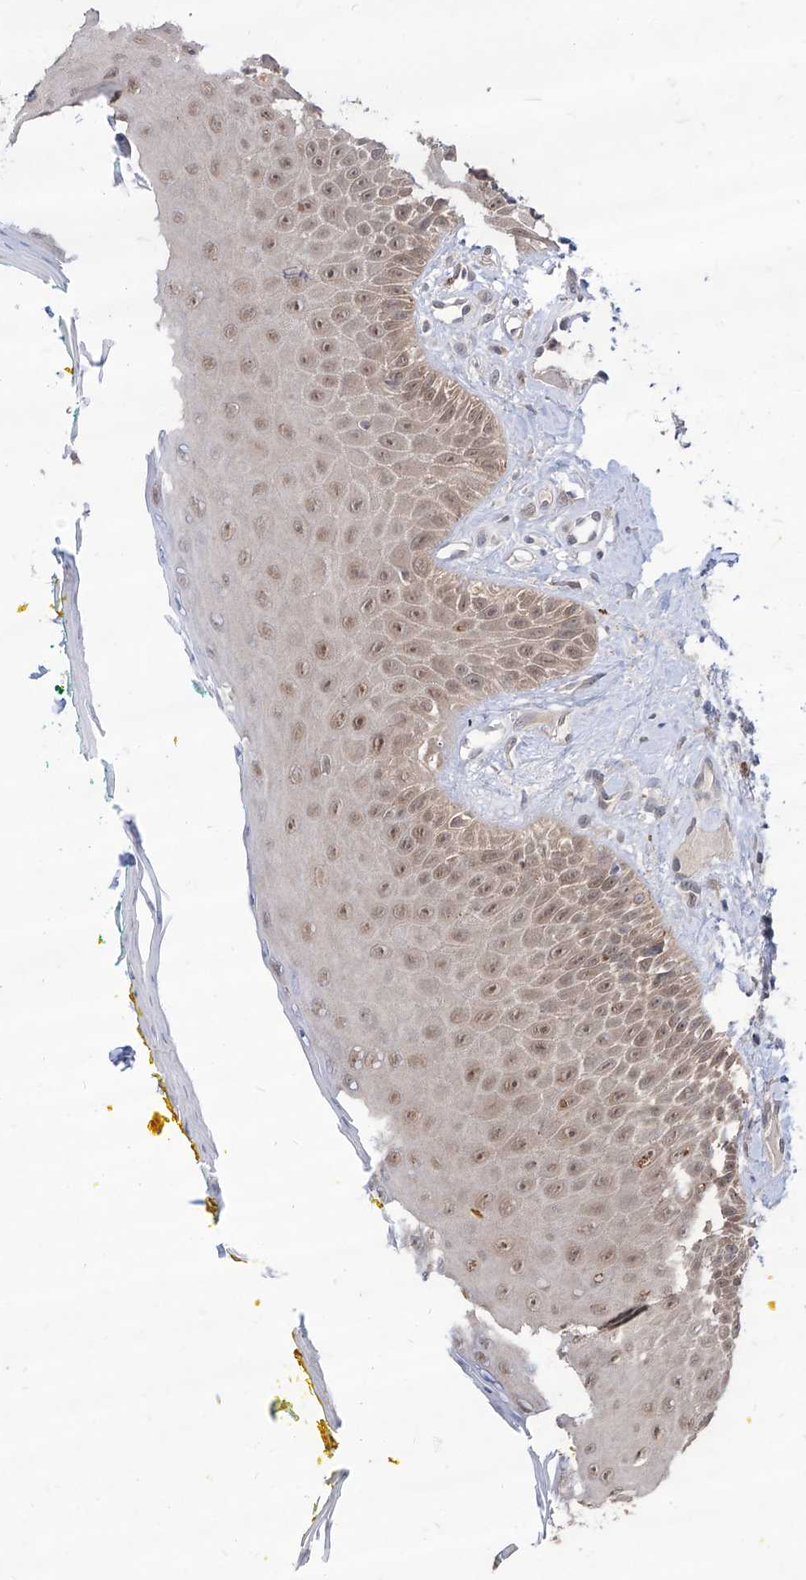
{"staining": {"intensity": "moderate", "quantity": ">75%", "location": "cytoplasmic/membranous,nuclear"}, "tissue": "oral mucosa", "cell_type": "Squamous epithelial cells", "image_type": "normal", "snomed": [{"axis": "morphology", "description": "Normal tissue, NOS"}, {"axis": "topography", "description": "Oral tissue"}], "caption": "Immunohistochemical staining of unremarkable oral mucosa shows >75% levels of moderate cytoplasmic/membranous,nuclear protein staining in approximately >75% of squamous epithelial cells. (DAB (3,3'-diaminobenzidine) IHC, brown staining for protein, blue staining for nuclei).", "gene": "BROX", "patient": {"sex": "female", "age": 70}}